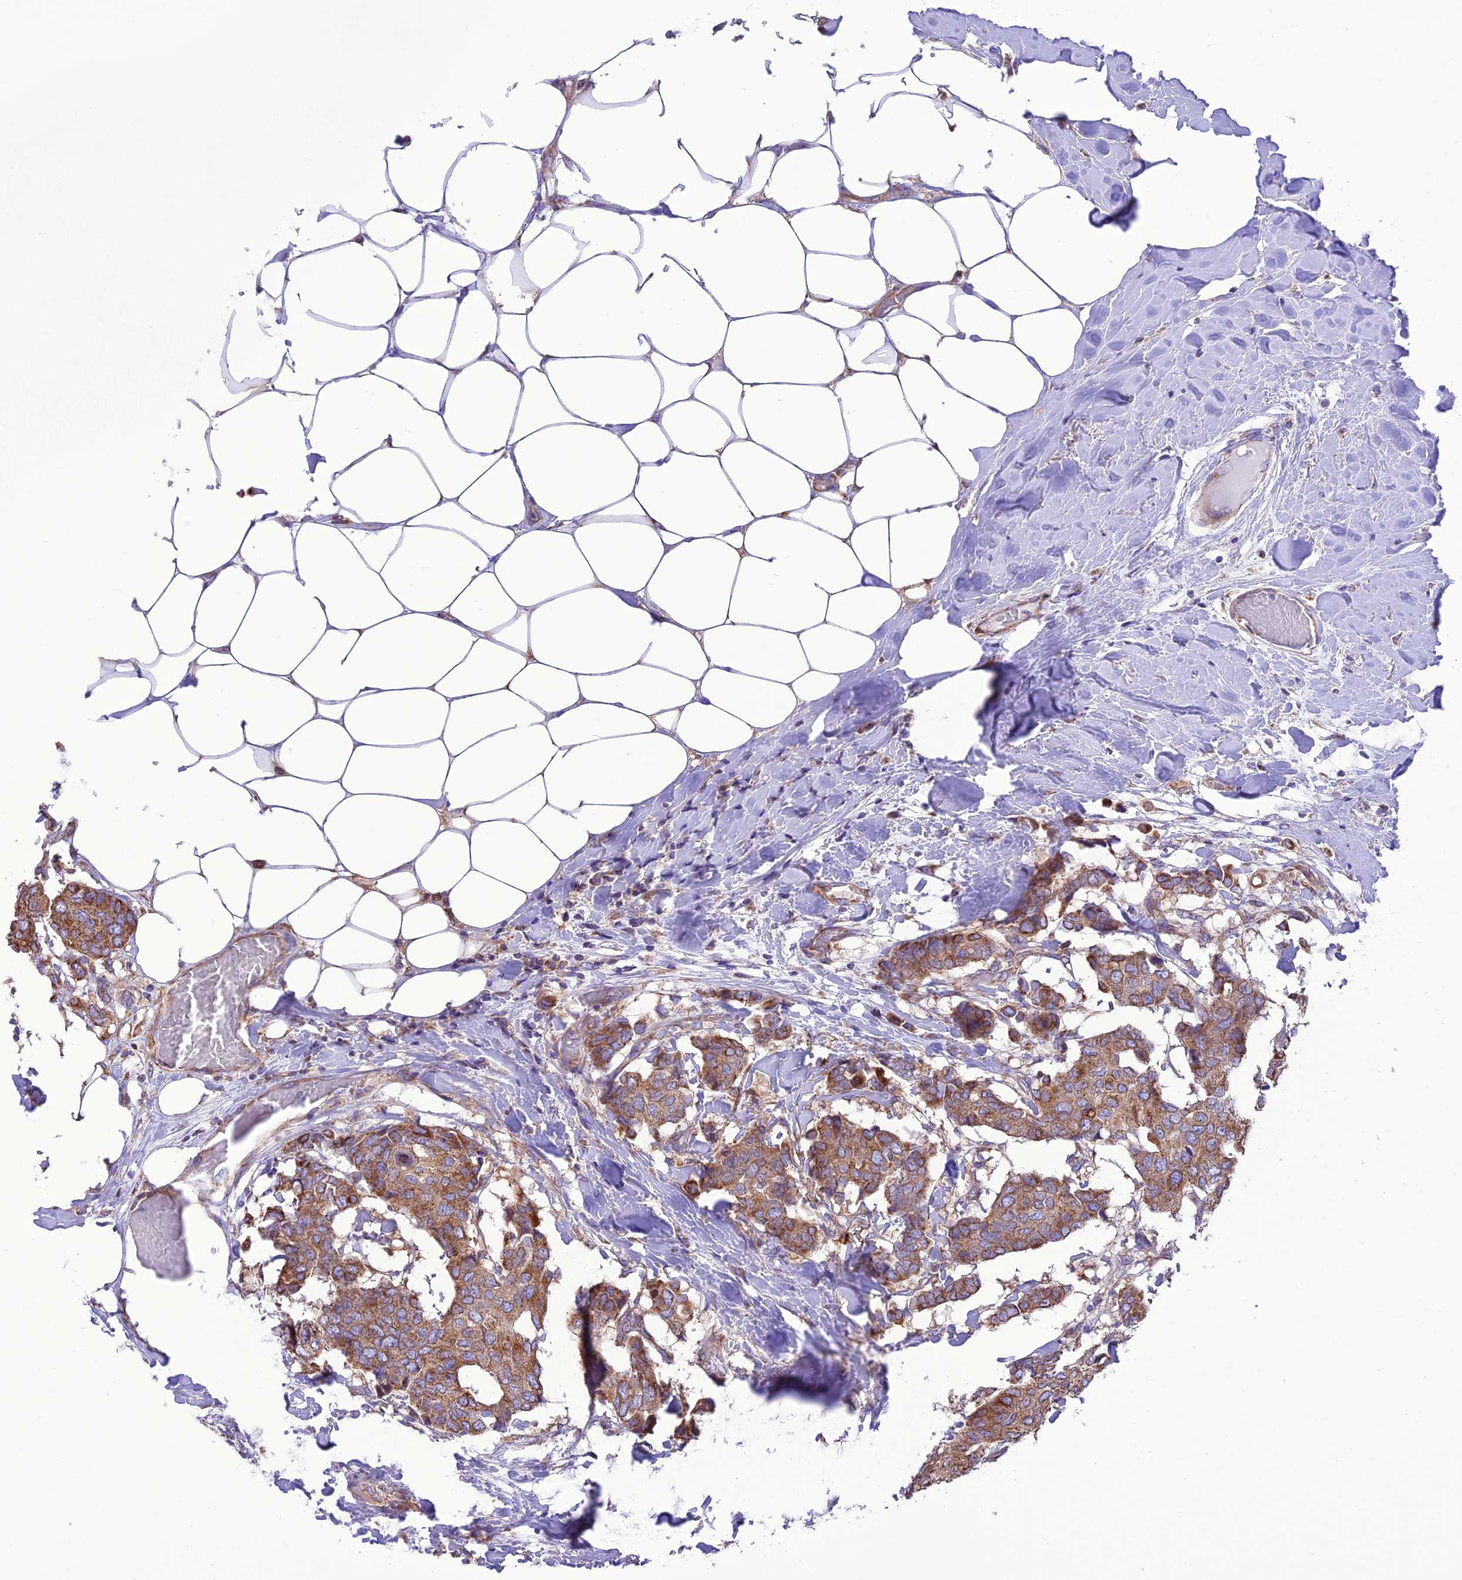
{"staining": {"intensity": "moderate", "quantity": ">75%", "location": "cytoplasmic/membranous"}, "tissue": "breast cancer", "cell_type": "Tumor cells", "image_type": "cancer", "snomed": [{"axis": "morphology", "description": "Duct carcinoma"}, {"axis": "topography", "description": "Breast"}], "caption": "A photomicrograph of breast cancer (intraductal carcinoma) stained for a protein exhibits moderate cytoplasmic/membranous brown staining in tumor cells.", "gene": "MAP3K12", "patient": {"sex": "female", "age": 75}}